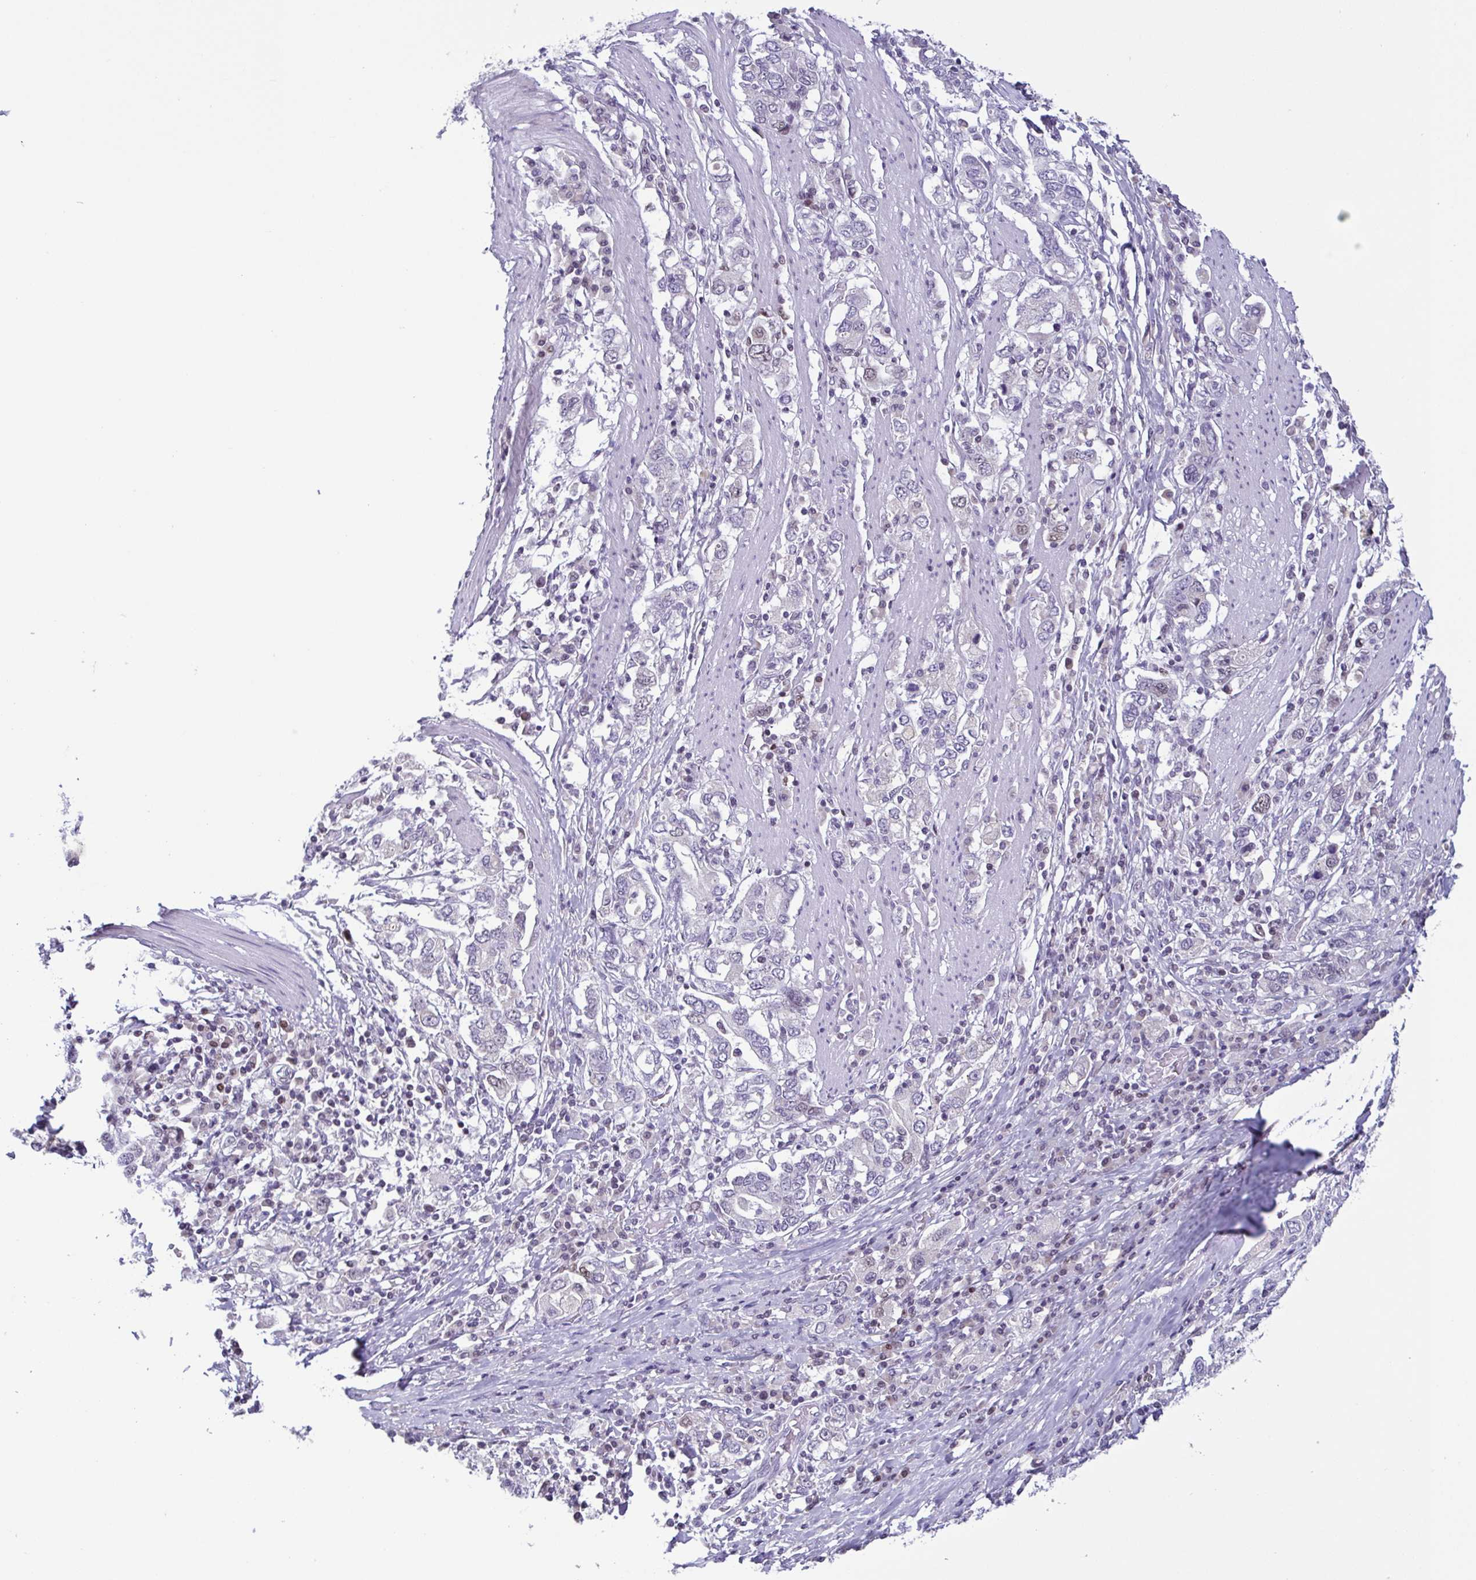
{"staining": {"intensity": "negative", "quantity": "none", "location": "none"}, "tissue": "stomach cancer", "cell_type": "Tumor cells", "image_type": "cancer", "snomed": [{"axis": "morphology", "description": "Adenocarcinoma, NOS"}, {"axis": "topography", "description": "Stomach, upper"}, {"axis": "topography", "description": "Stomach"}], "caption": "Immunohistochemical staining of human adenocarcinoma (stomach) demonstrates no significant expression in tumor cells.", "gene": "IRF1", "patient": {"sex": "male", "age": 62}}